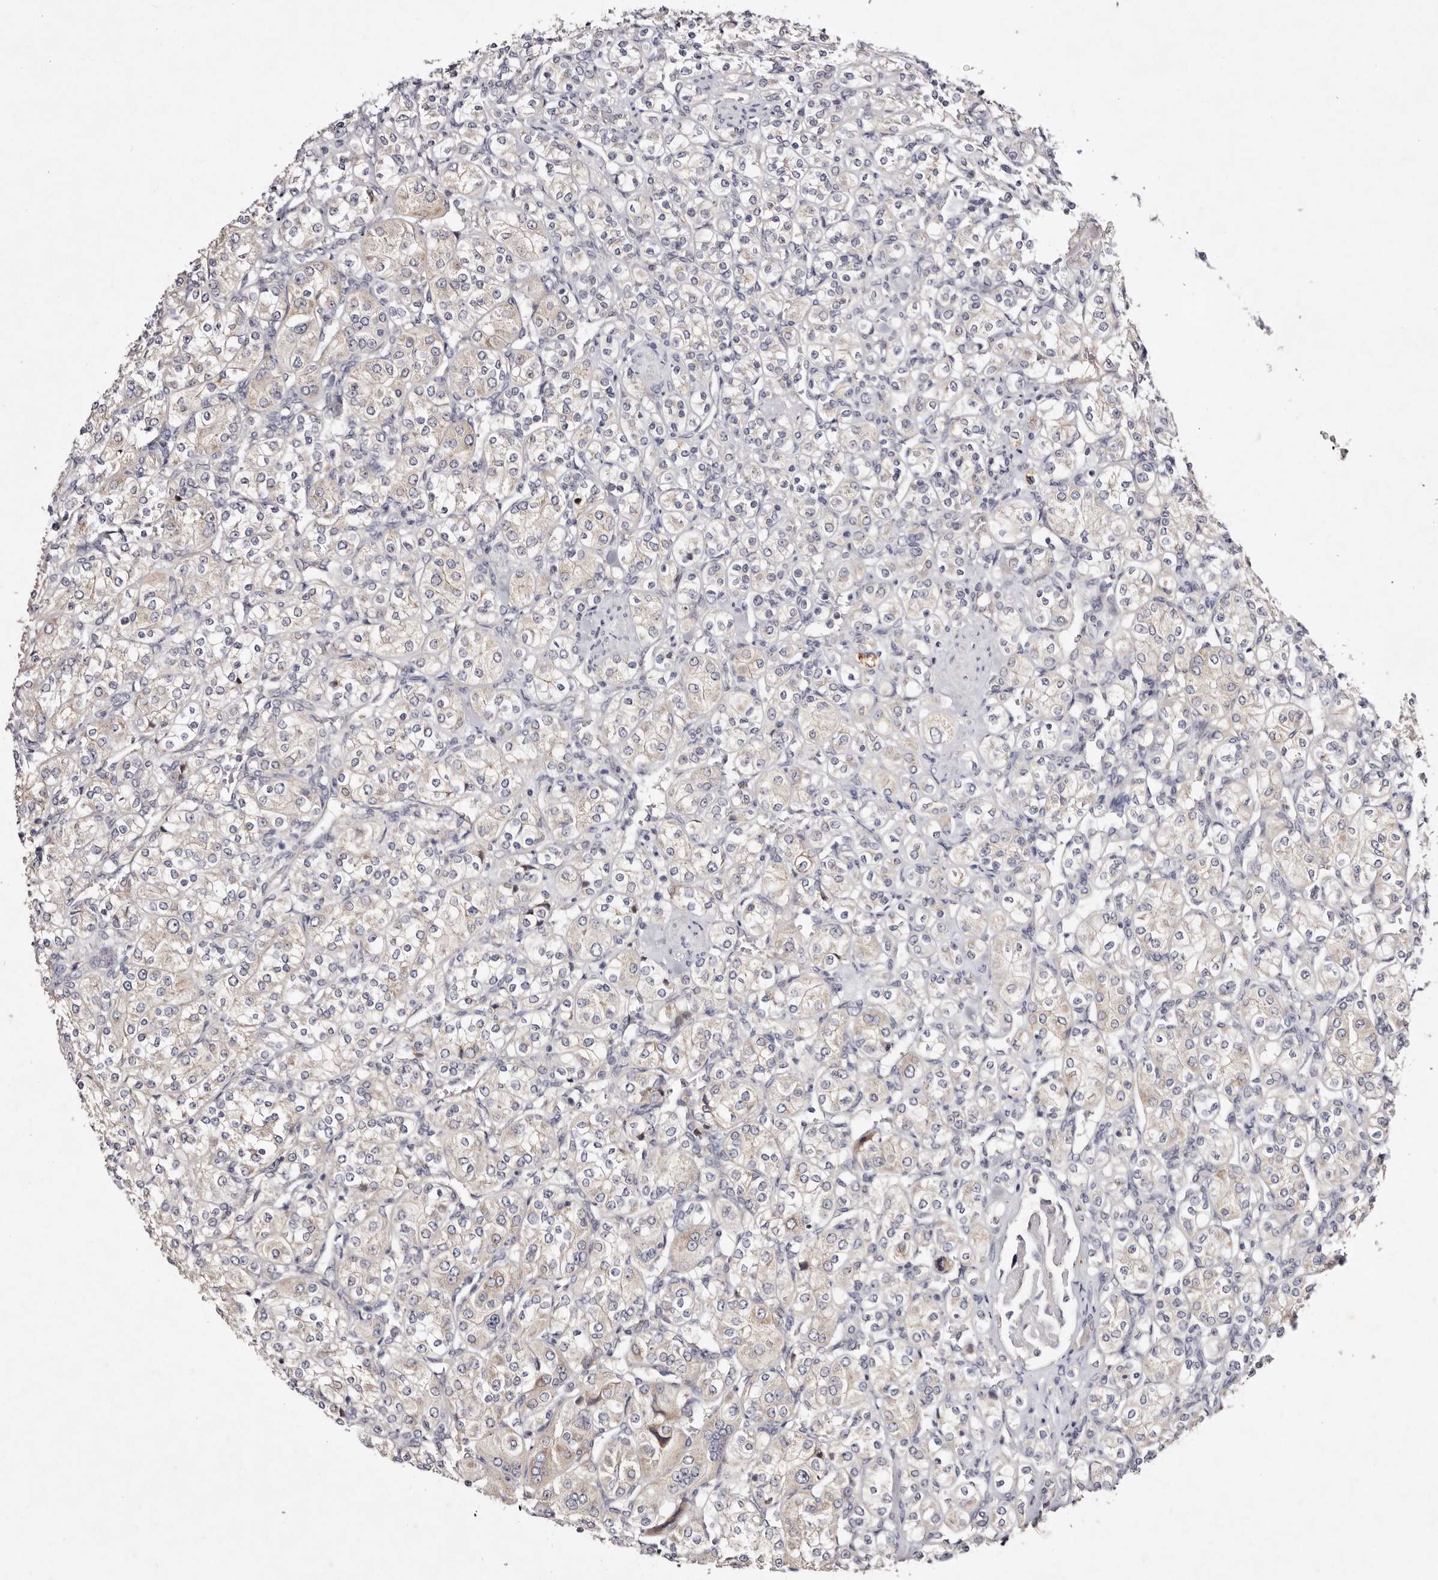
{"staining": {"intensity": "negative", "quantity": "none", "location": "none"}, "tissue": "renal cancer", "cell_type": "Tumor cells", "image_type": "cancer", "snomed": [{"axis": "morphology", "description": "Adenocarcinoma, NOS"}, {"axis": "topography", "description": "Kidney"}], "caption": "Immunohistochemistry (IHC) of human adenocarcinoma (renal) shows no positivity in tumor cells.", "gene": "TSC2", "patient": {"sex": "male", "age": 77}}